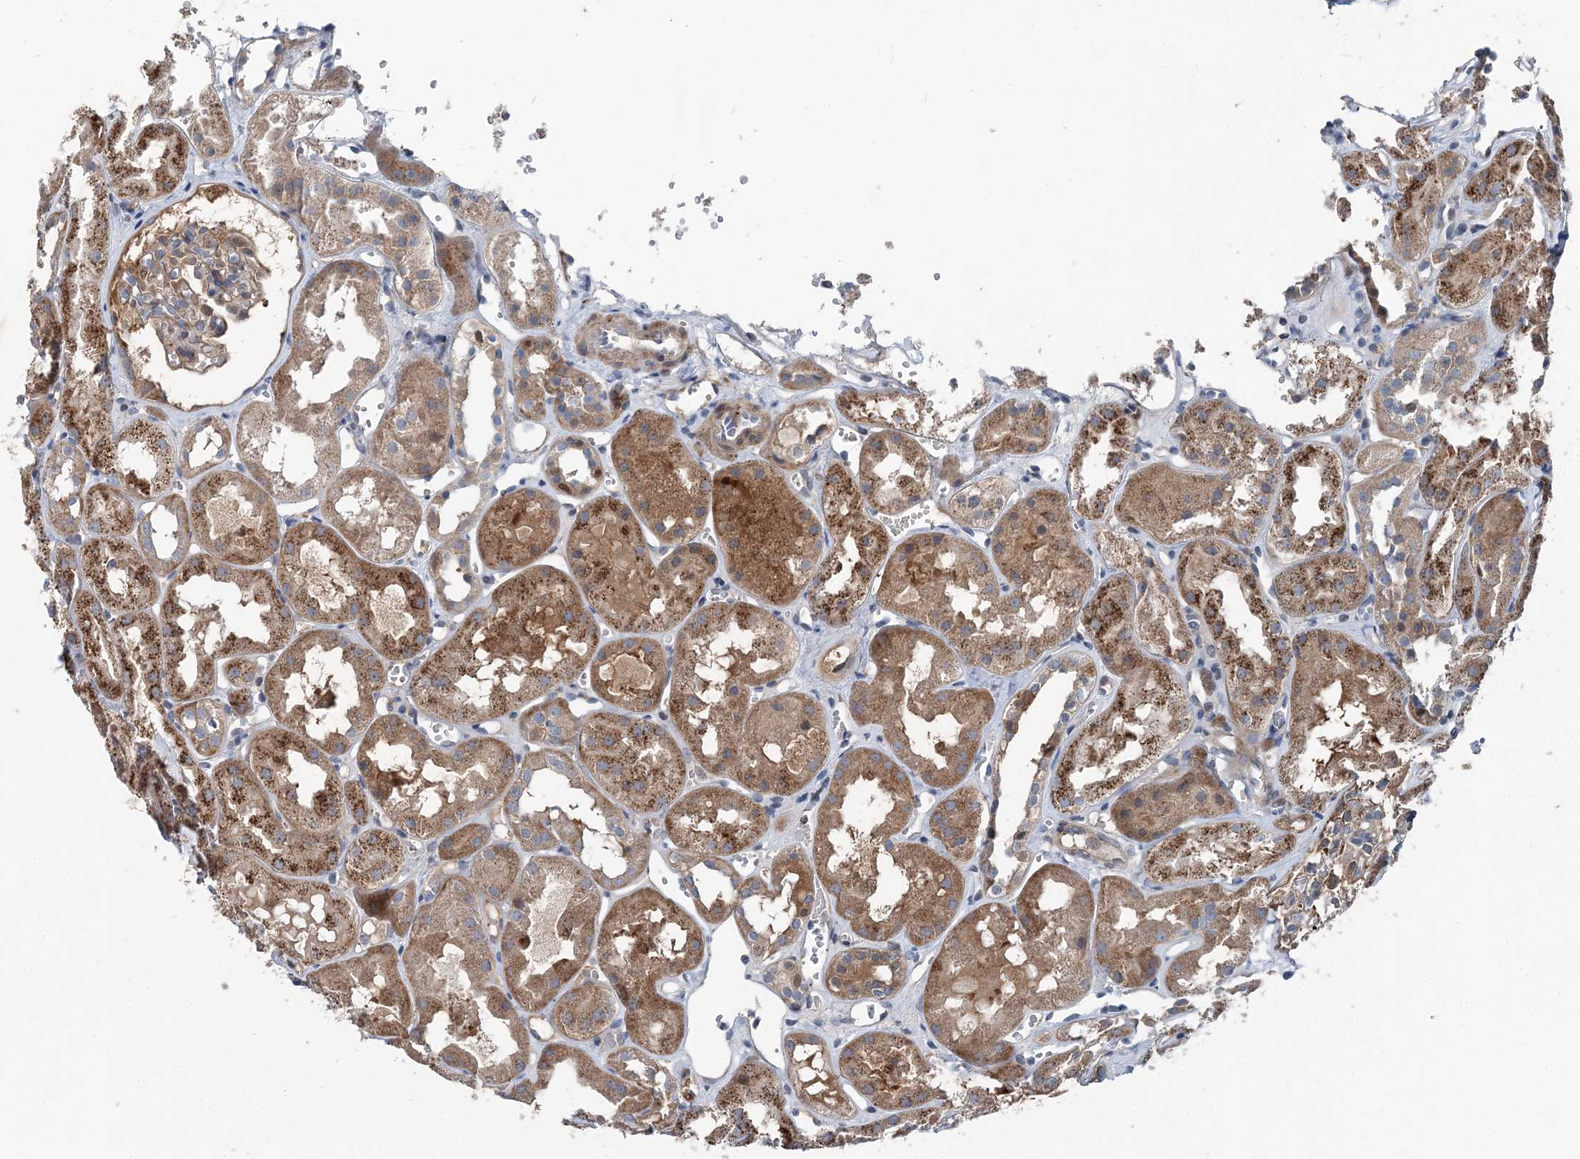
{"staining": {"intensity": "moderate", "quantity": ">75%", "location": "cytoplasmic/membranous"}, "tissue": "kidney", "cell_type": "Cells in glomeruli", "image_type": "normal", "snomed": [{"axis": "morphology", "description": "Normal tissue, NOS"}, {"axis": "topography", "description": "Kidney"}], "caption": "Protein staining of normal kidney demonstrates moderate cytoplasmic/membranous staining in approximately >75% of cells in glomeruli.", "gene": "SPOPL", "patient": {"sex": "male", "age": 16}}